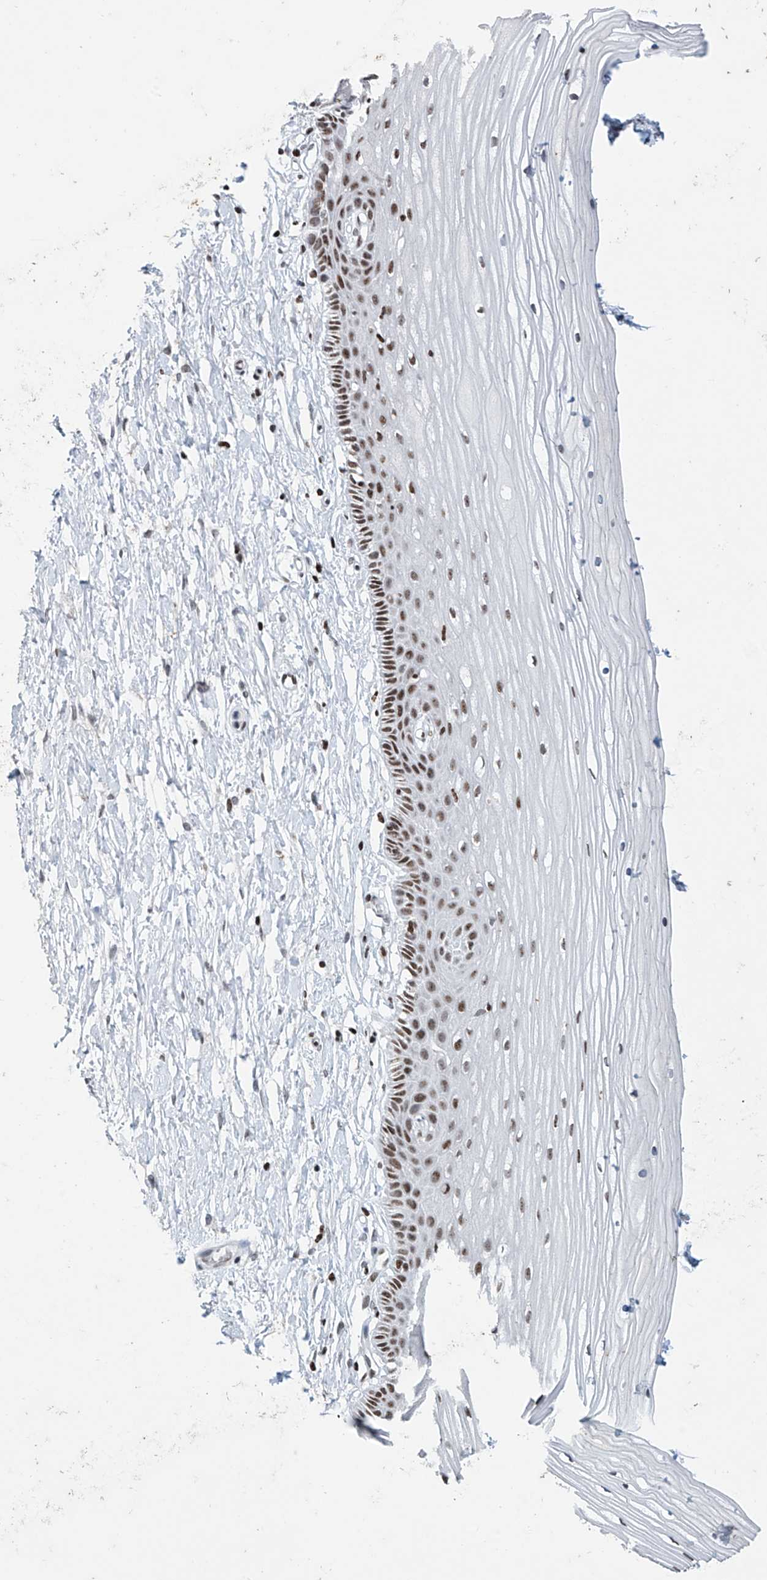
{"staining": {"intensity": "moderate", "quantity": ">75%", "location": "nuclear"}, "tissue": "vagina", "cell_type": "Squamous epithelial cells", "image_type": "normal", "snomed": [{"axis": "morphology", "description": "Normal tissue, NOS"}, {"axis": "topography", "description": "Vagina"}, {"axis": "topography", "description": "Cervix"}], "caption": "An image of vagina stained for a protein reveals moderate nuclear brown staining in squamous epithelial cells.", "gene": "RFX7", "patient": {"sex": "female", "age": 40}}